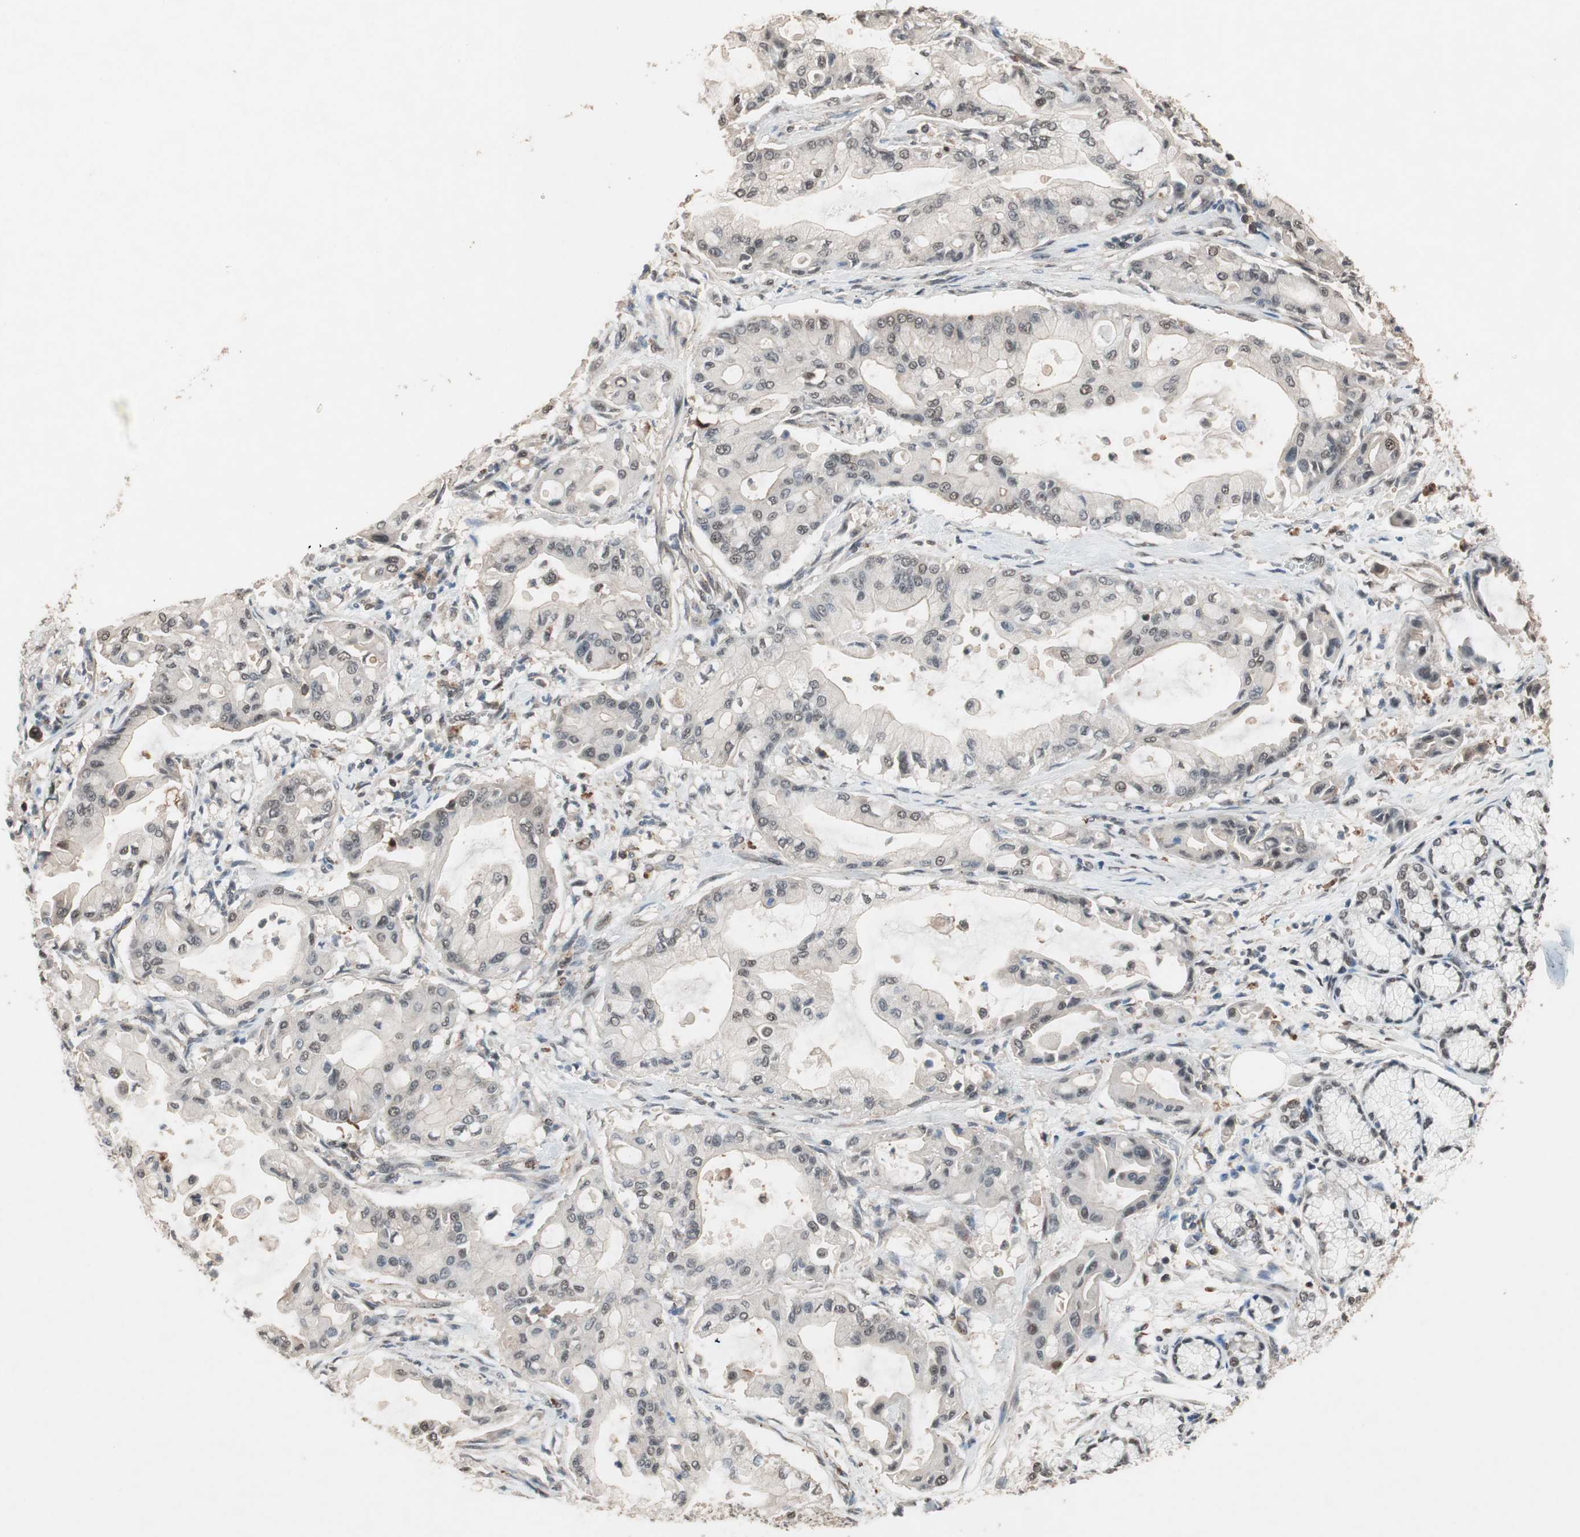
{"staining": {"intensity": "moderate", "quantity": "25%-75%", "location": "cytoplasmic/membranous,nuclear"}, "tissue": "pancreatic cancer", "cell_type": "Tumor cells", "image_type": "cancer", "snomed": [{"axis": "morphology", "description": "Adenocarcinoma, NOS"}, {"axis": "morphology", "description": "Adenocarcinoma, metastatic, NOS"}, {"axis": "topography", "description": "Lymph node"}, {"axis": "topography", "description": "Pancreas"}, {"axis": "topography", "description": "Duodenum"}], "caption": "The micrograph exhibits a brown stain indicating the presence of a protein in the cytoplasmic/membranous and nuclear of tumor cells in pancreatic metastatic adenocarcinoma.", "gene": "GART", "patient": {"sex": "female", "age": 64}}